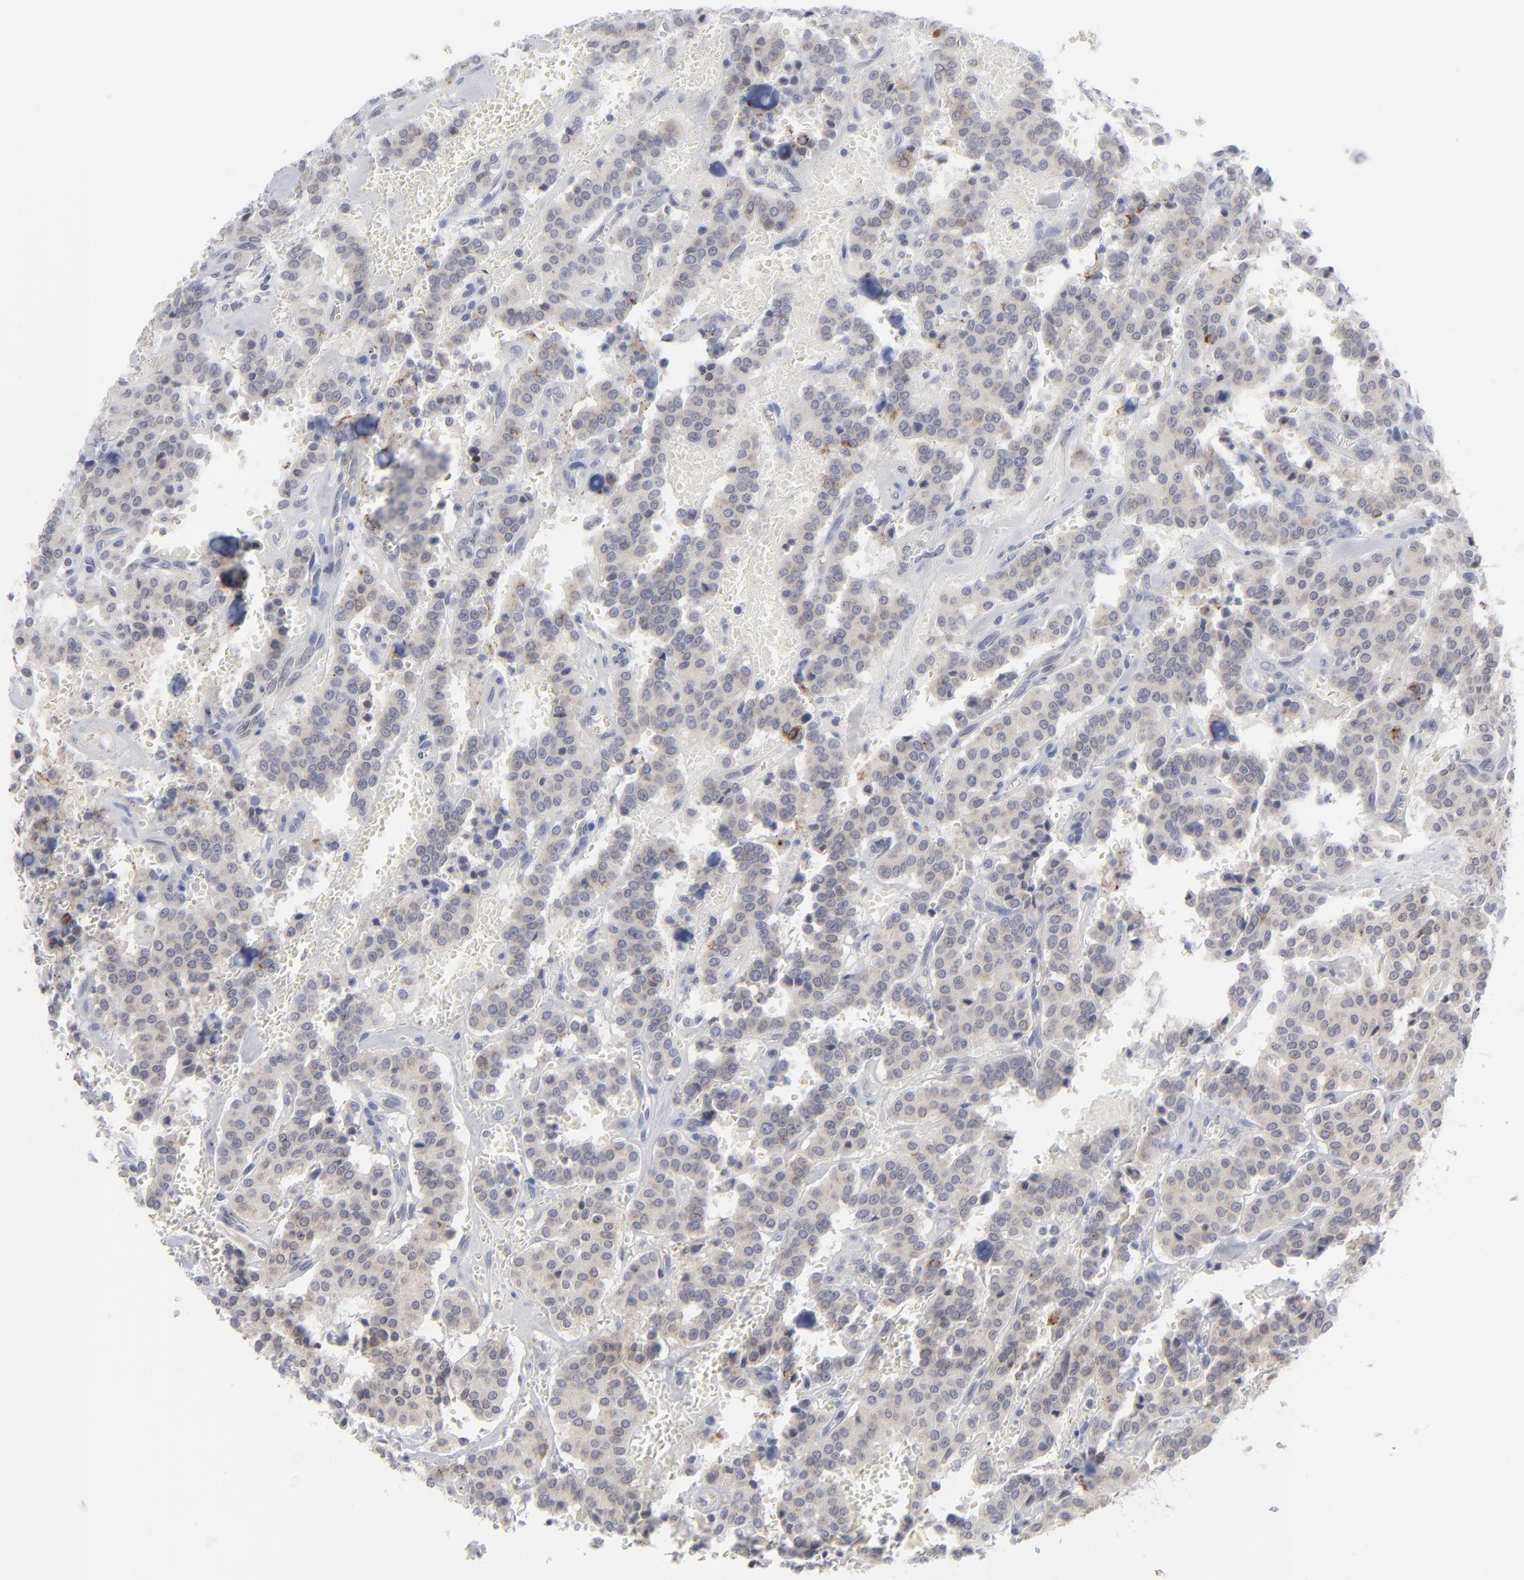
{"staining": {"intensity": "weak", "quantity": "25%-75%", "location": "cytoplasmic/membranous"}, "tissue": "carcinoid", "cell_type": "Tumor cells", "image_type": "cancer", "snomed": [{"axis": "morphology", "description": "Carcinoid, malignant, NOS"}, {"axis": "topography", "description": "Bronchus"}], "caption": "Tumor cells exhibit low levels of weak cytoplasmic/membranous positivity in approximately 25%-75% of cells in carcinoid (malignant).", "gene": "NUP88", "patient": {"sex": "male", "age": 55}}